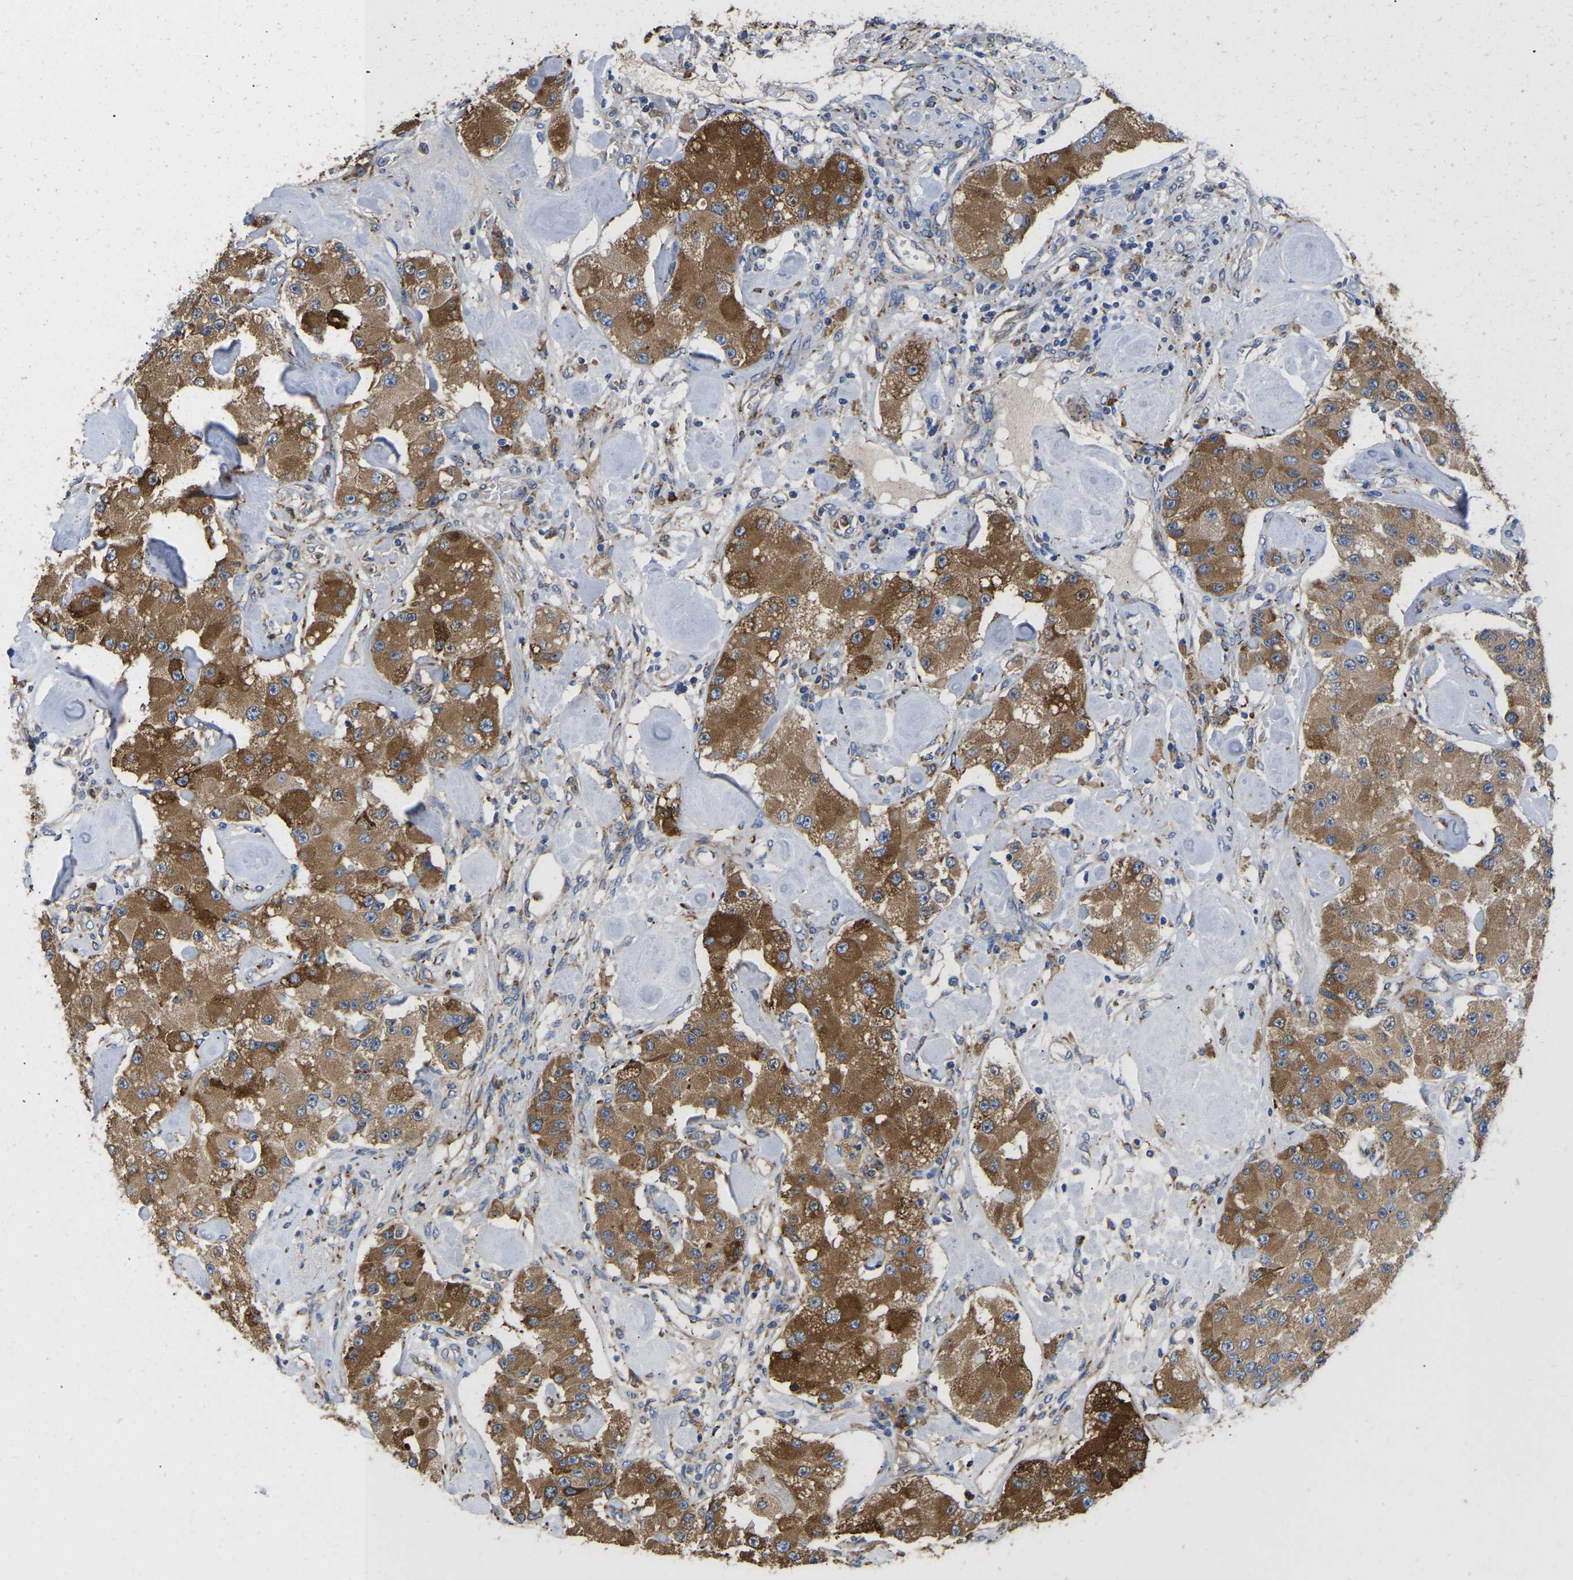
{"staining": {"intensity": "moderate", "quantity": ">75%", "location": "cytoplasmic/membranous"}, "tissue": "carcinoid", "cell_type": "Tumor cells", "image_type": "cancer", "snomed": [{"axis": "morphology", "description": "Carcinoid, malignant, NOS"}, {"axis": "topography", "description": "Pancreas"}], "caption": "Protein expression analysis of human malignant carcinoid reveals moderate cytoplasmic/membranous staining in about >75% of tumor cells.", "gene": "P4HB", "patient": {"sex": "male", "age": 41}}